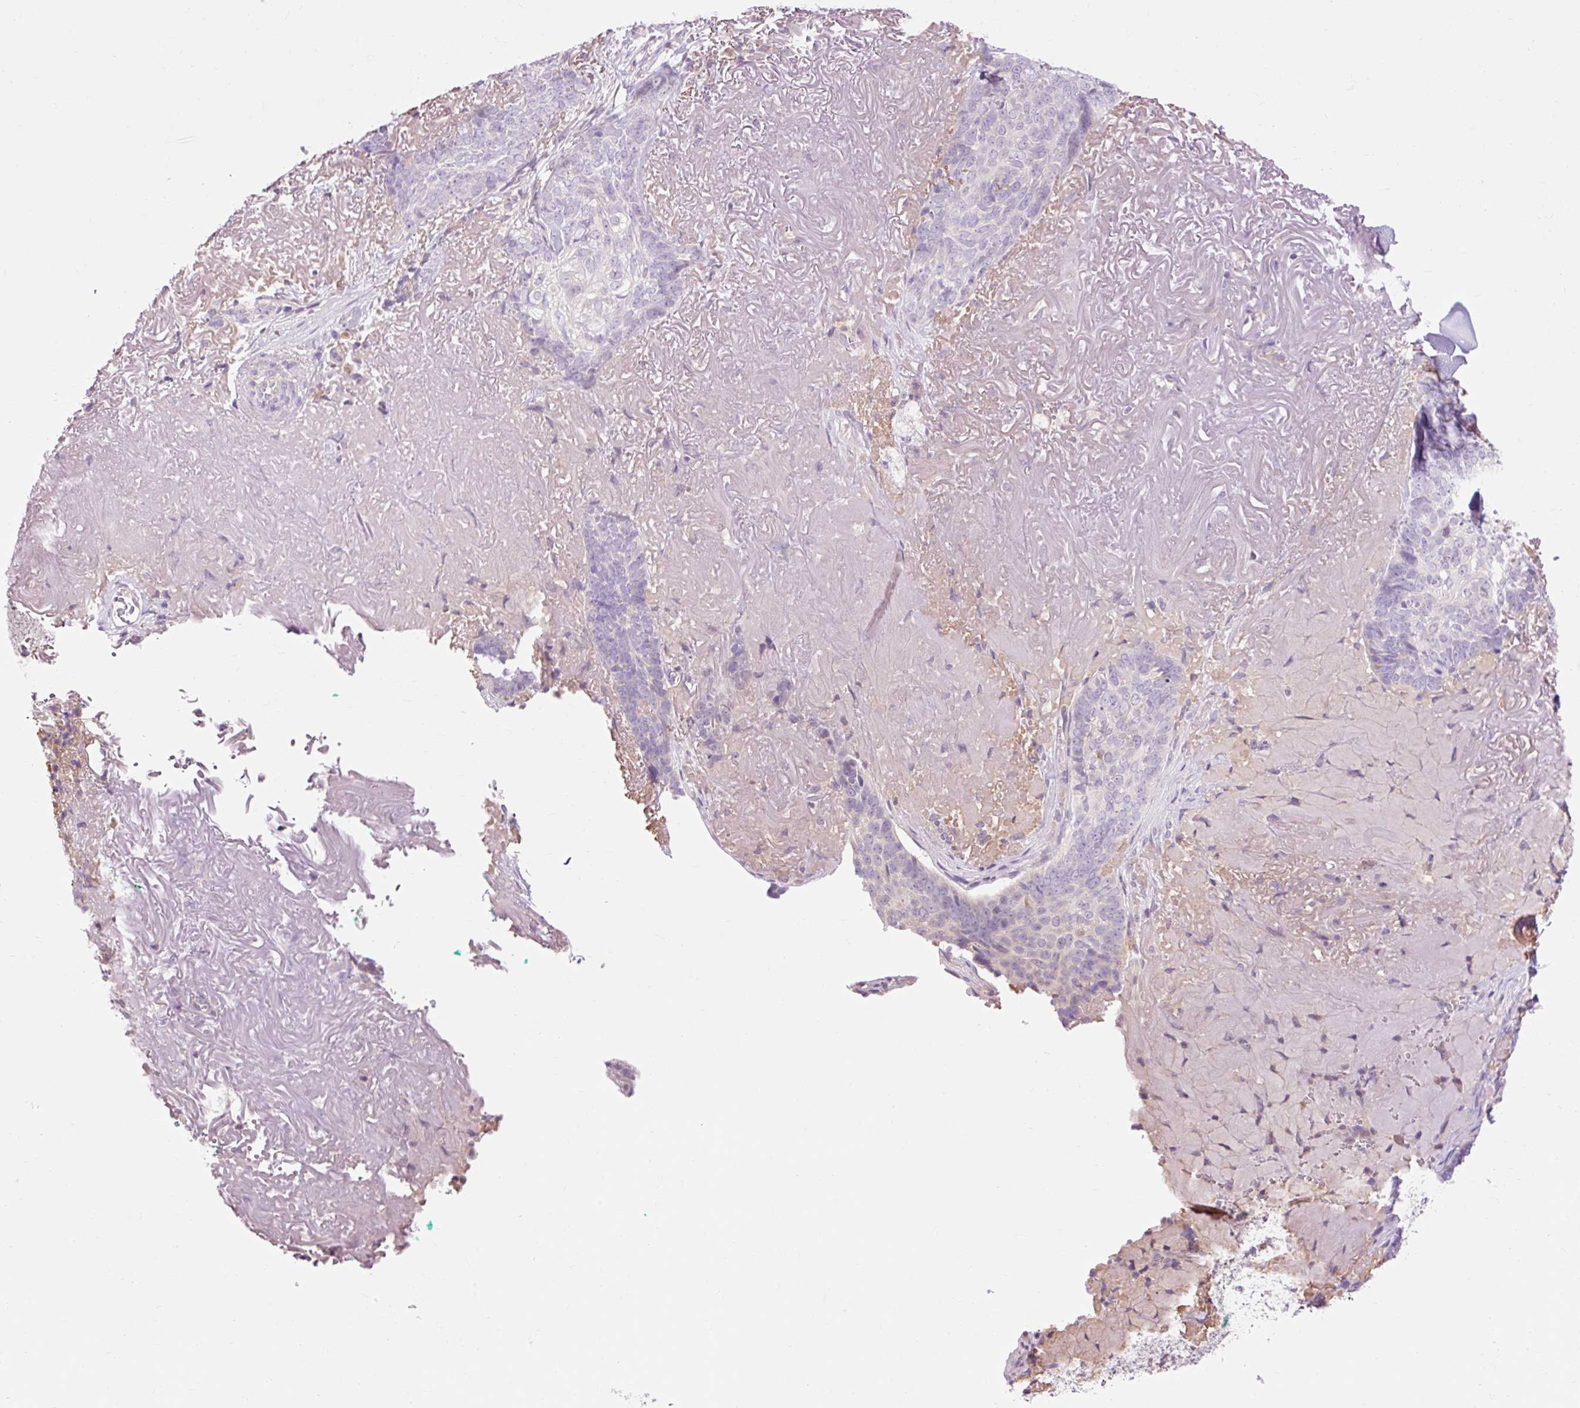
{"staining": {"intensity": "negative", "quantity": "none", "location": "none"}, "tissue": "skin cancer", "cell_type": "Tumor cells", "image_type": "cancer", "snomed": [{"axis": "morphology", "description": "Basal cell carcinoma"}, {"axis": "topography", "description": "Skin"}, {"axis": "topography", "description": "Skin of face"}], "caption": "An immunohistochemistry (IHC) photomicrograph of skin cancer (basal cell carcinoma) is shown. There is no staining in tumor cells of skin cancer (basal cell carcinoma). (Stains: DAB (3,3'-diaminobenzidine) immunohistochemistry (IHC) with hematoxylin counter stain, Microscopy: brightfield microscopy at high magnification).", "gene": "IMMT", "patient": {"sex": "female", "age": 95}}